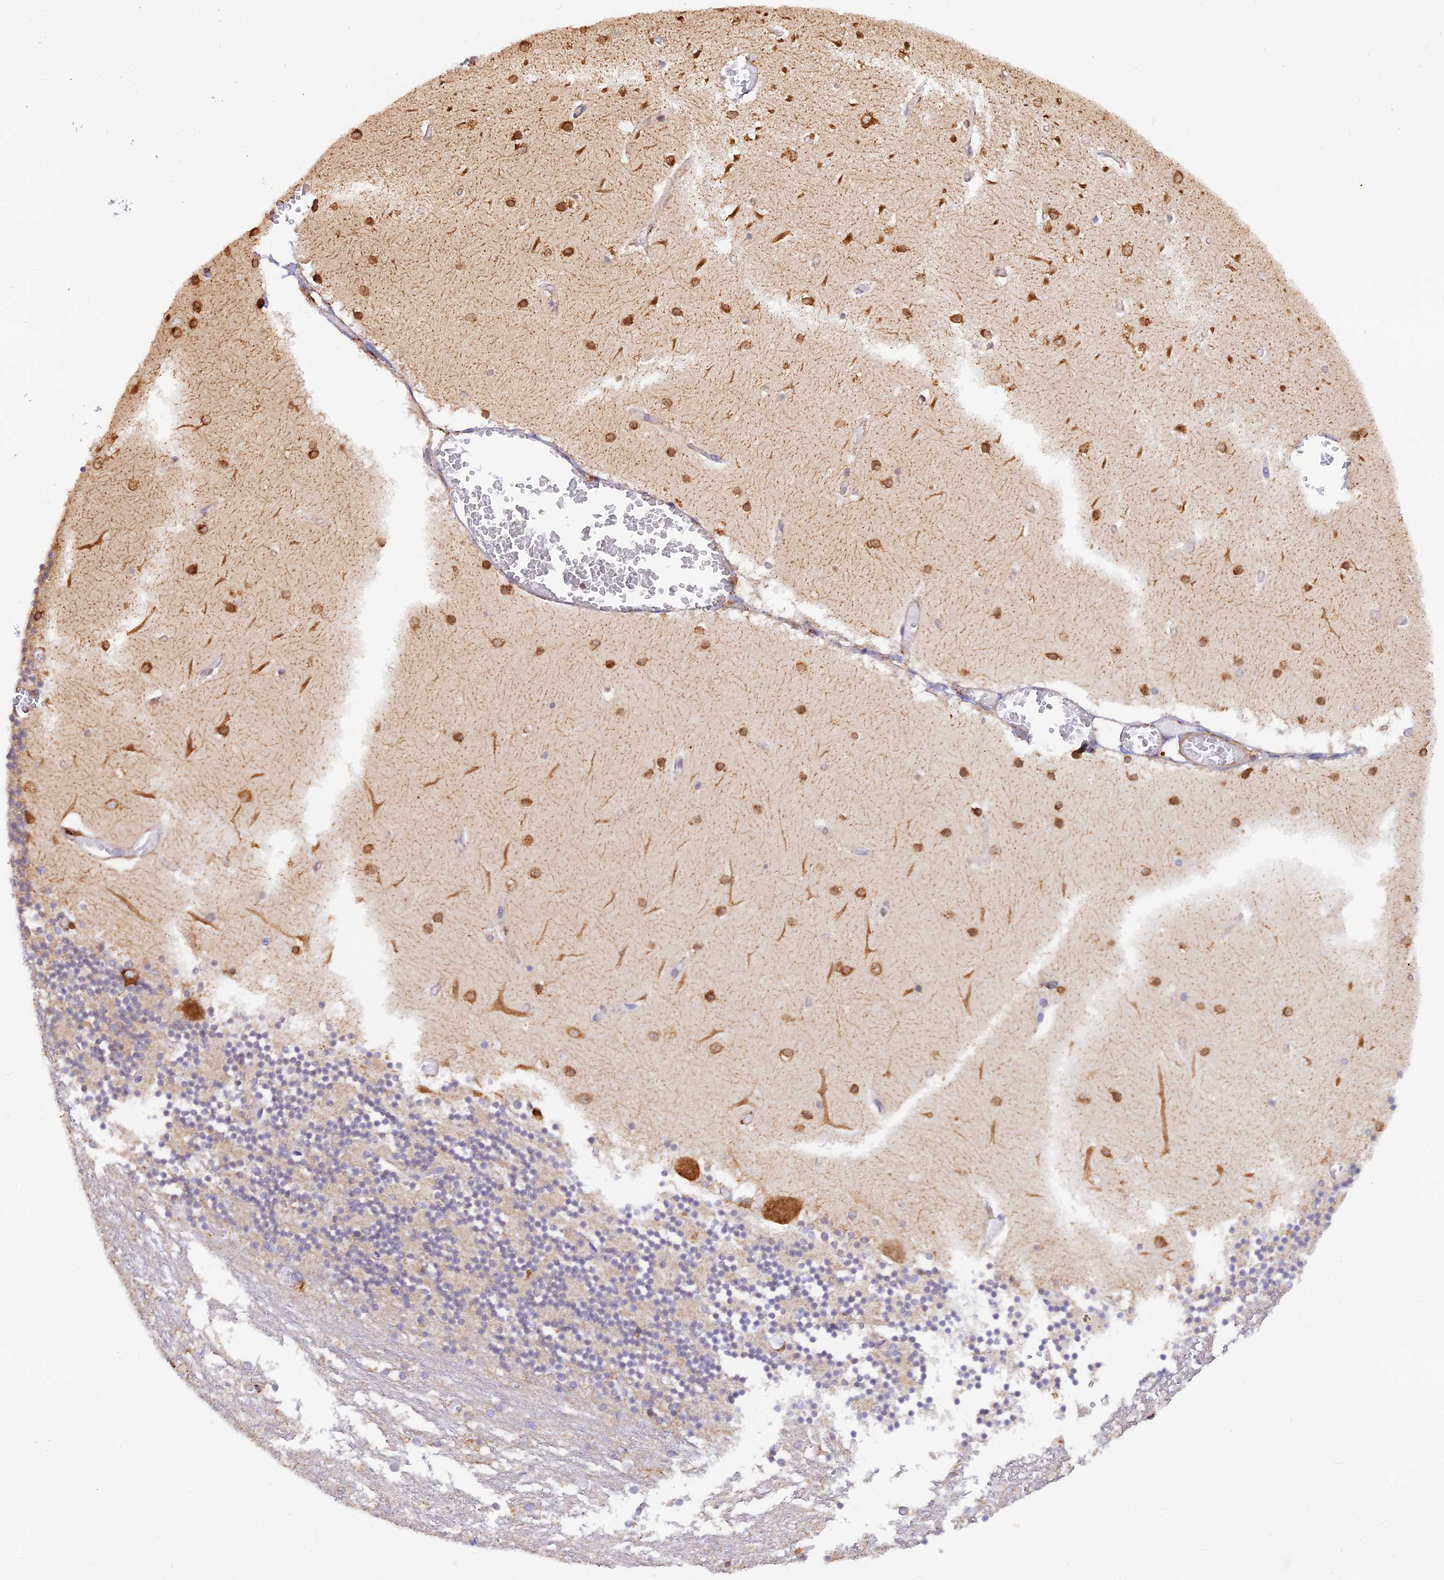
{"staining": {"intensity": "negative", "quantity": "none", "location": "none"}, "tissue": "cerebellum", "cell_type": "Cells in granular layer", "image_type": "normal", "snomed": [{"axis": "morphology", "description": "Normal tissue, NOS"}, {"axis": "topography", "description": "Cerebellum"}], "caption": "A high-resolution image shows immunohistochemistry staining of normal cerebellum, which exhibits no significant expression in cells in granular layer.", "gene": "RPL5", "patient": {"sex": "female", "age": 28}}